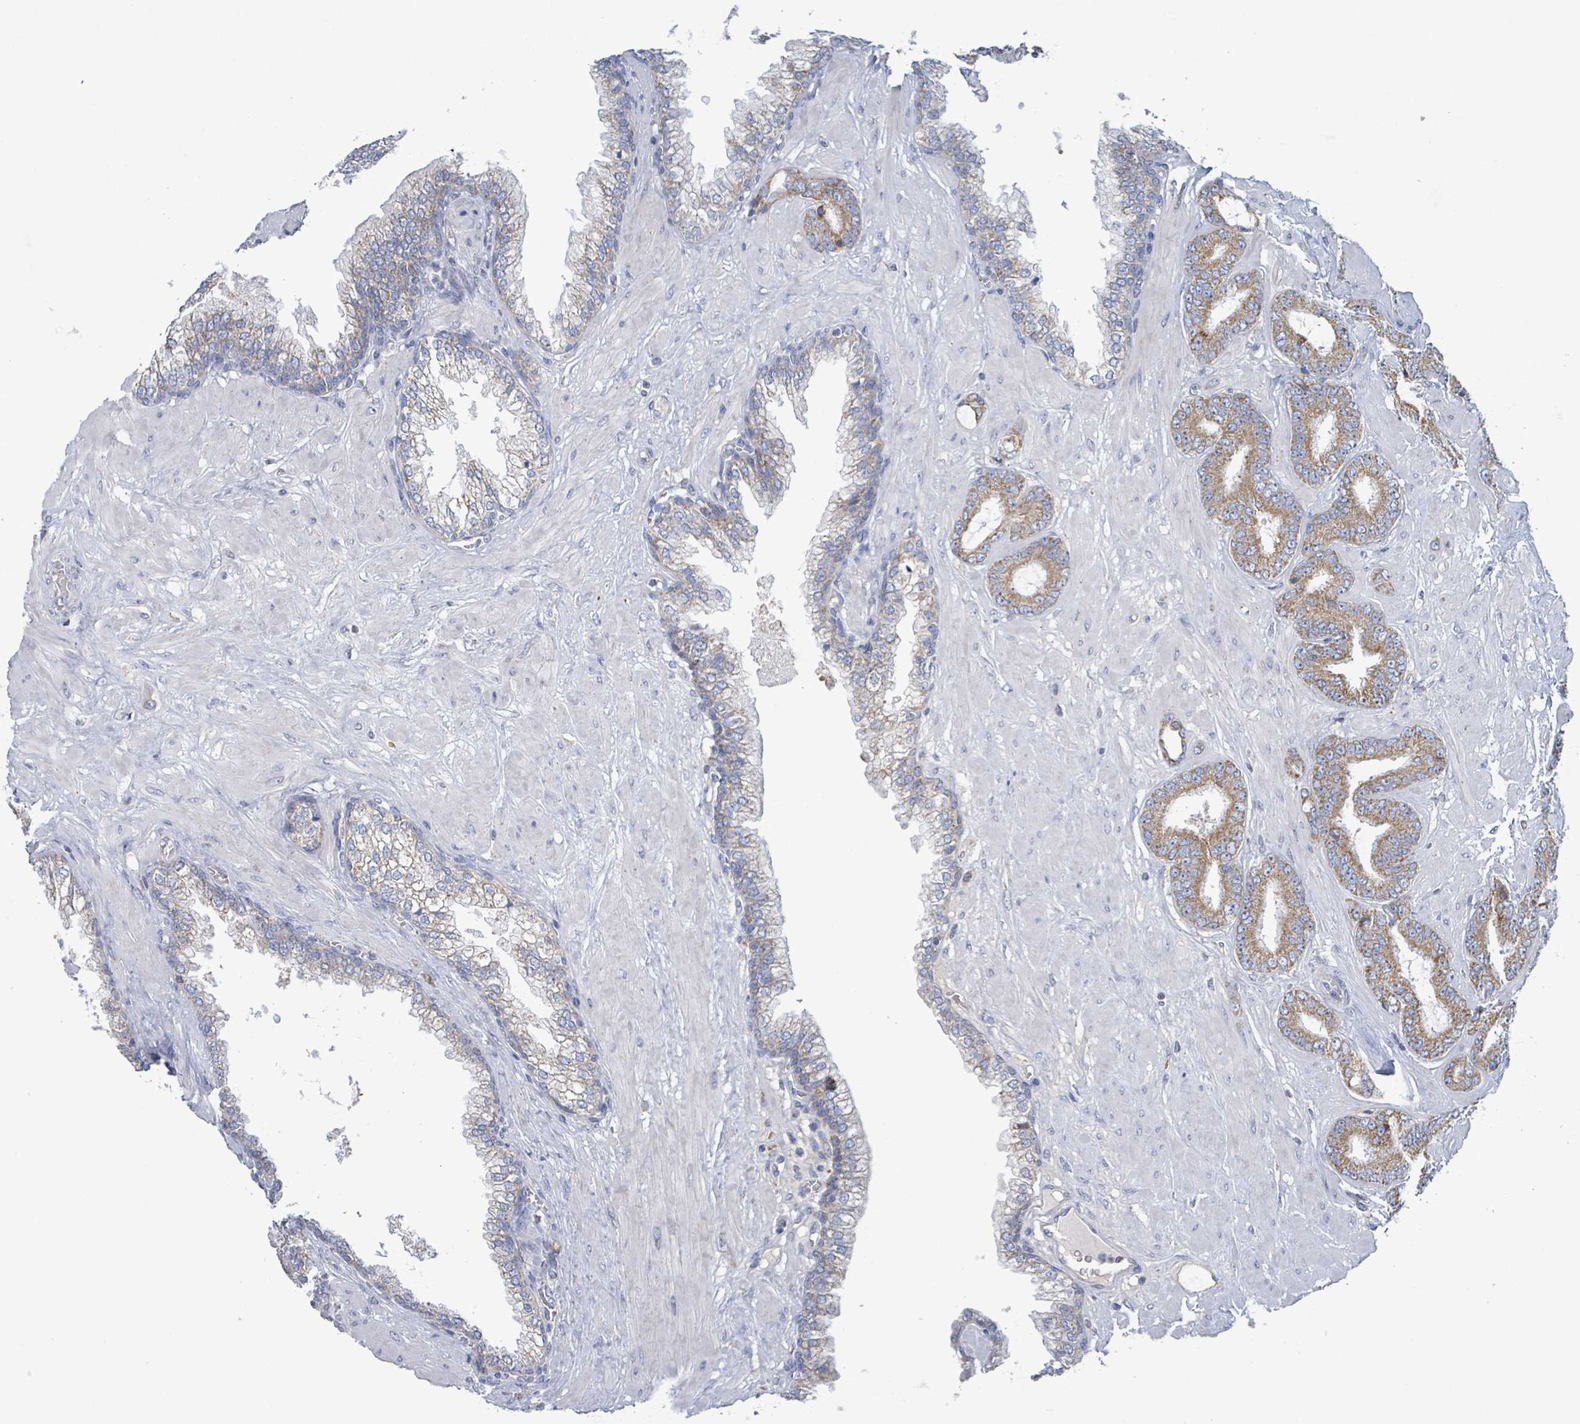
{"staining": {"intensity": "moderate", "quantity": "25%-75%", "location": "cytoplasmic/membranous"}, "tissue": "prostate cancer", "cell_type": "Tumor cells", "image_type": "cancer", "snomed": [{"axis": "morphology", "description": "Adenocarcinoma, Low grade"}, {"axis": "topography", "description": "Prostate"}], "caption": "Immunohistochemical staining of human prostate cancer shows medium levels of moderate cytoplasmic/membranous protein expression in approximately 25%-75% of tumor cells.", "gene": "AKR1C4", "patient": {"sex": "male", "age": 57}}